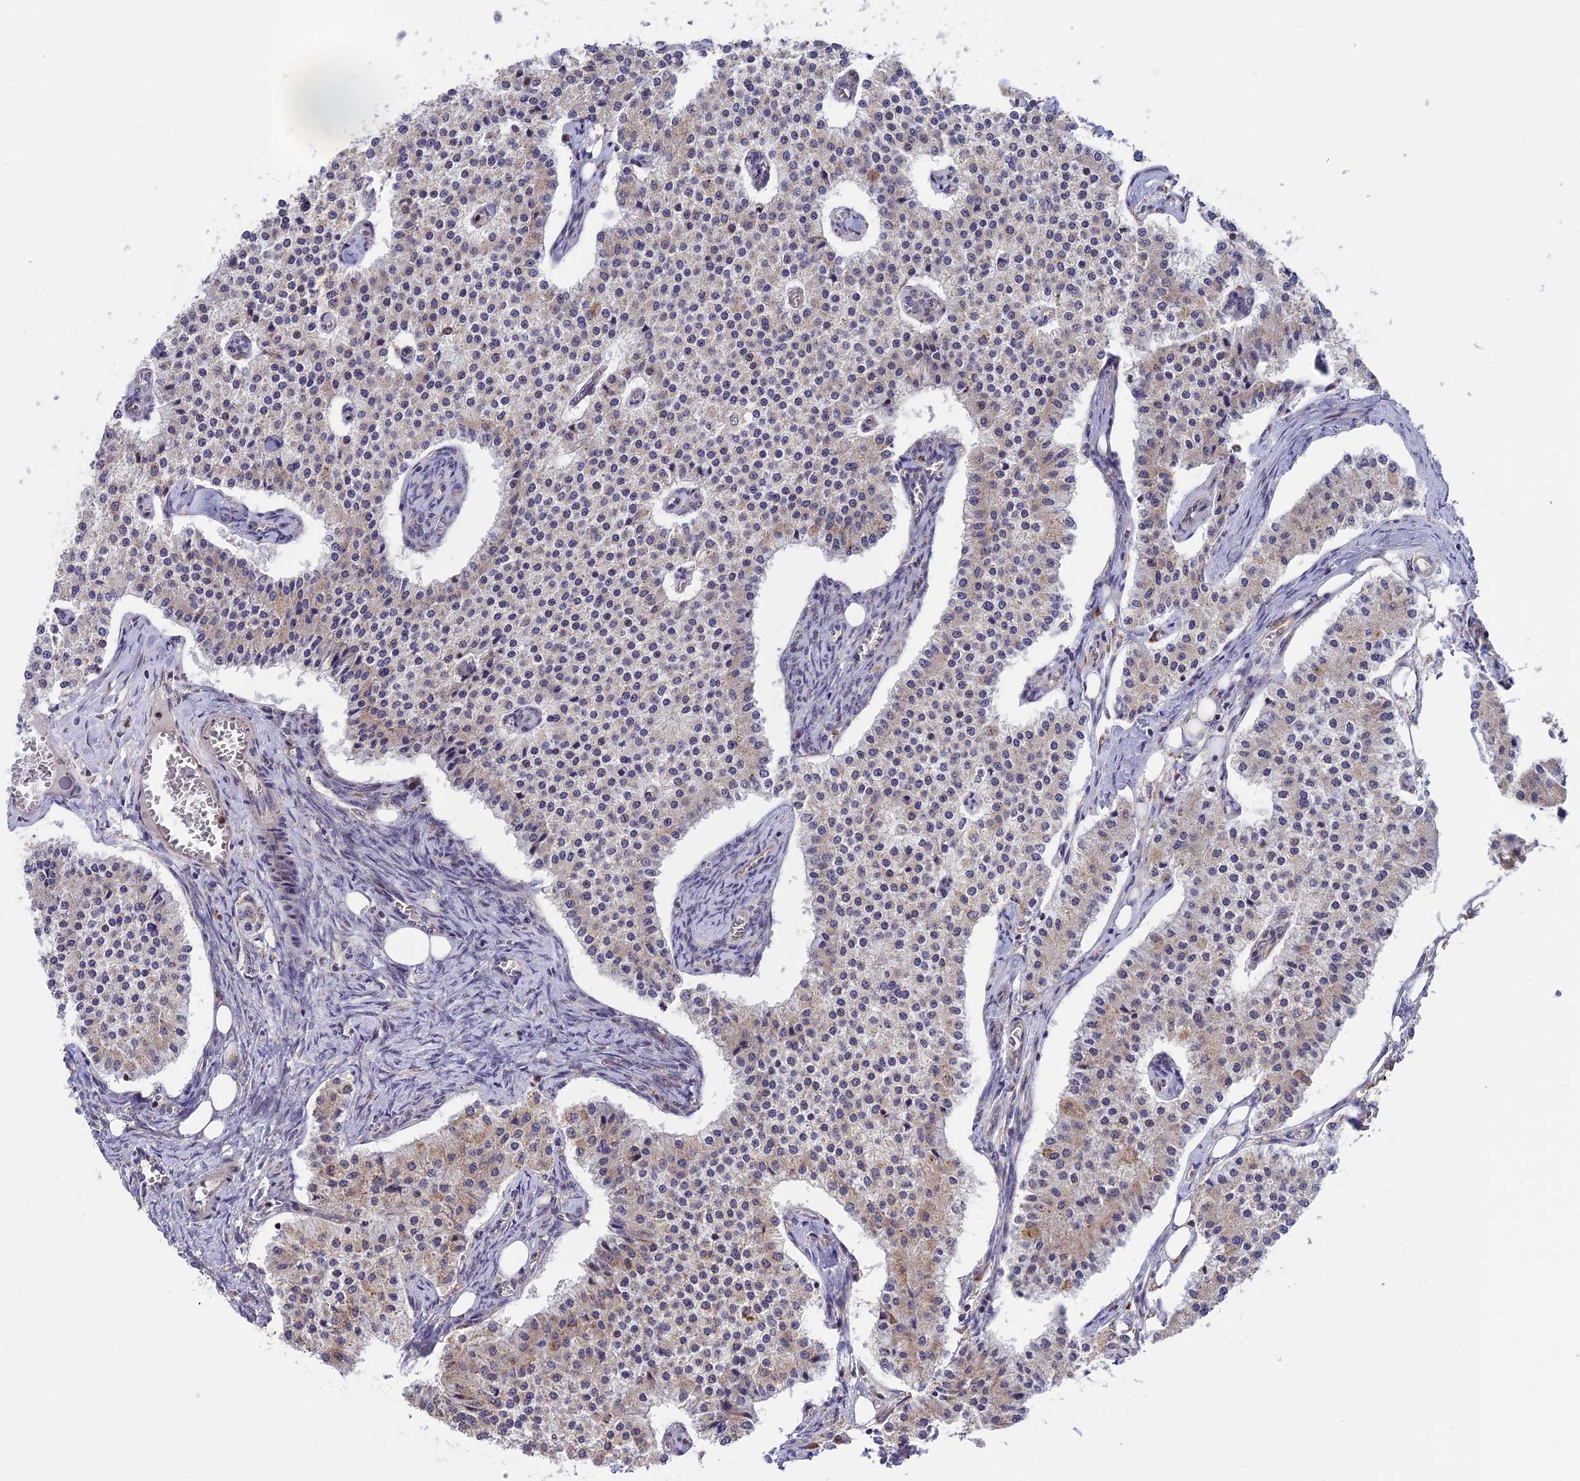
{"staining": {"intensity": "weak", "quantity": "25%-75%", "location": "cytoplasmic/membranous"}, "tissue": "carcinoid", "cell_type": "Tumor cells", "image_type": "cancer", "snomed": [{"axis": "morphology", "description": "Carcinoid, malignant, NOS"}, {"axis": "topography", "description": "Colon"}], "caption": "A high-resolution image shows immunohistochemistry staining of carcinoid, which reveals weak cytoplasmic/membranous positivity in approximately 25%-75% of tumor cells.", "gene": "DMRTA2", "patient": {"sex": "female", "age": 52}}